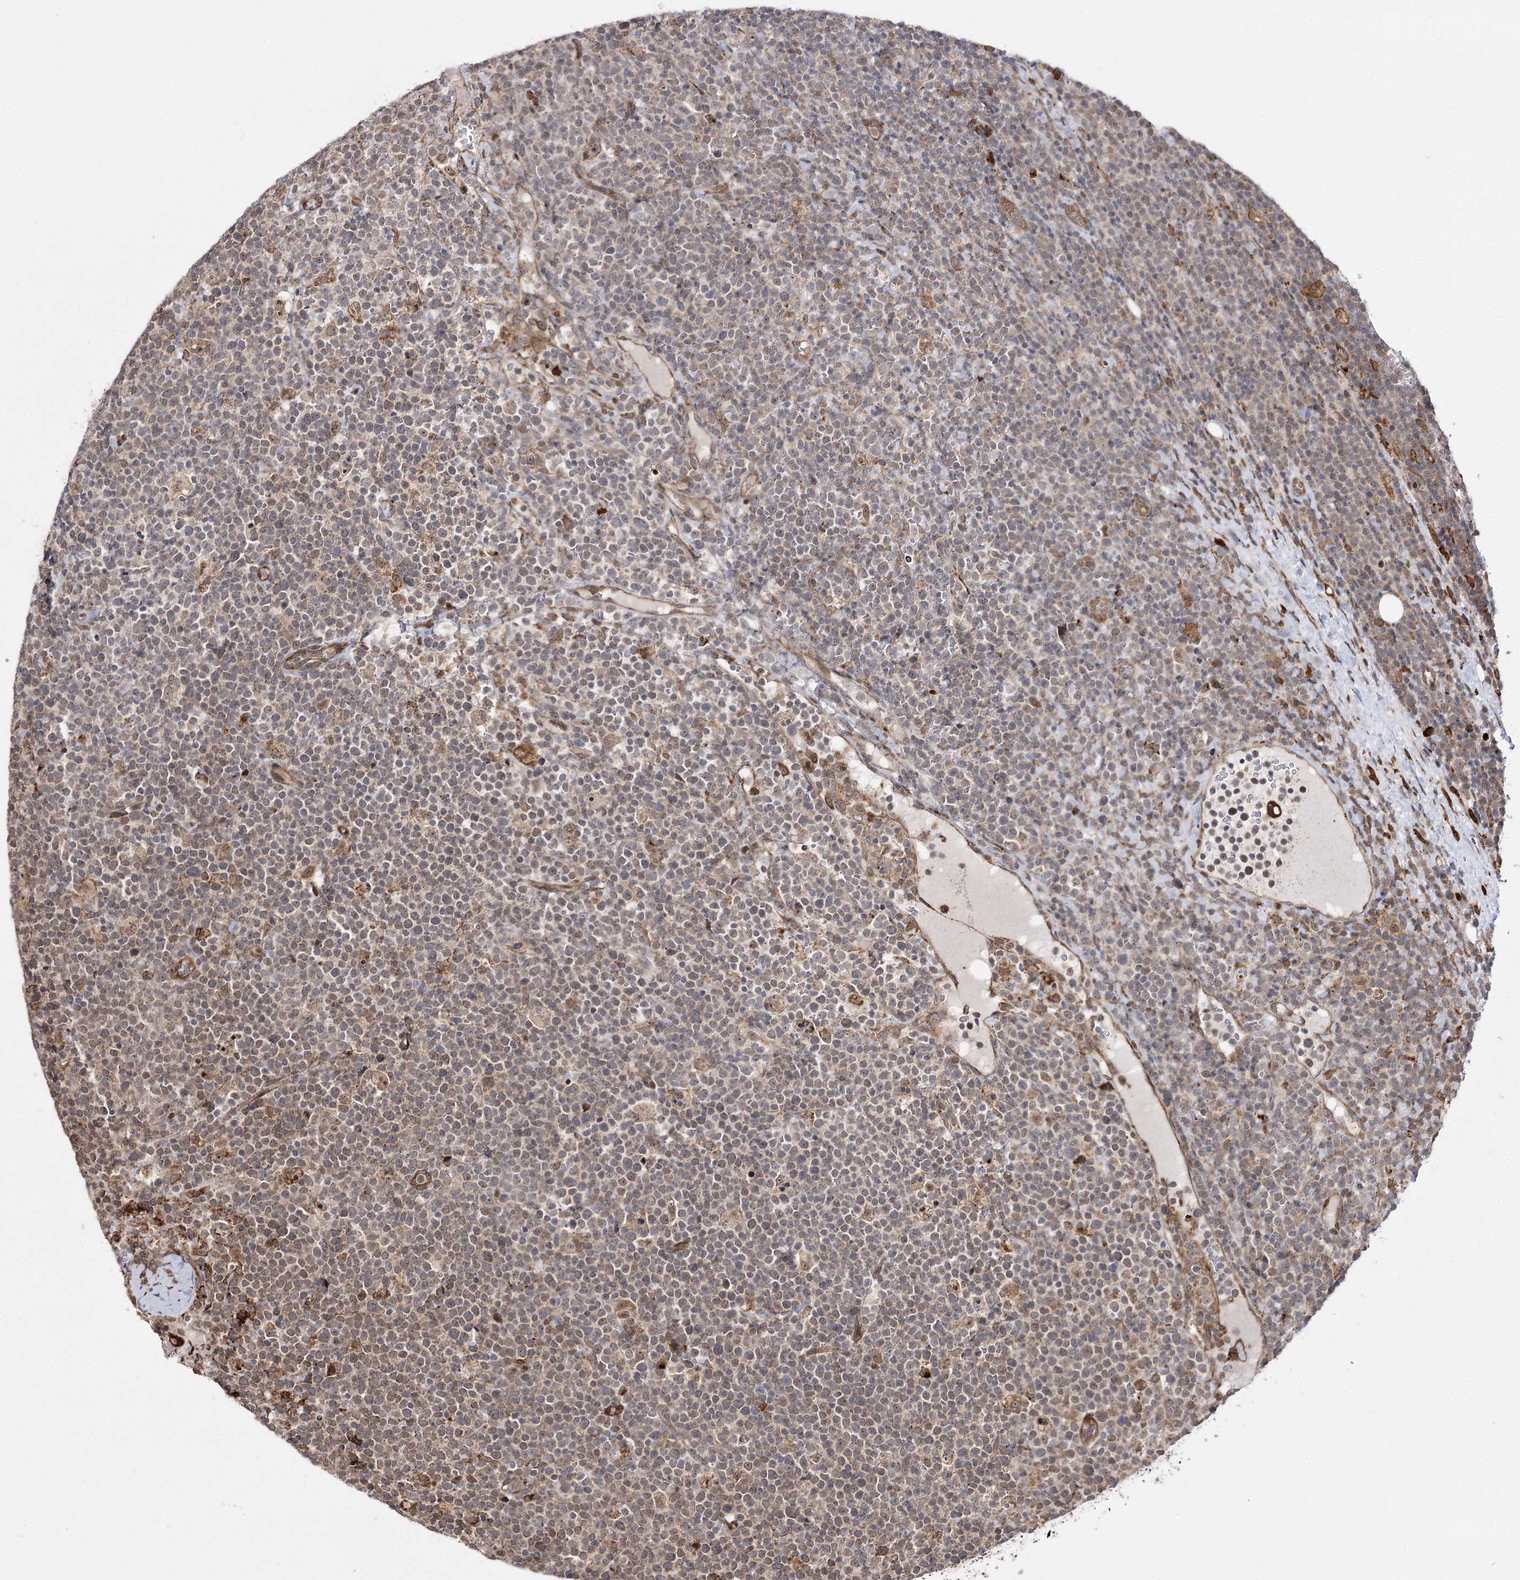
{"staining": {"intensity": "weak", "quantity": "25%-75%", "location": "cytoplasmic/membranous"}, "tissue": "lymphoma", "cell_type": "Tumor cells", "image_type": "cancer", "snomed": [{"axis": "morphology", "description": "Malignant lymphoma, non-Hodgkin's type, High grade"}, {"axis": "topography", "description": "Lymph node"}], "caption": "Weak cytoplasmic/membranous protein staining is seen in about 25%-75% of tumor cells in high-grade malignant lymphoma, non-Hodgkin's type.", "gene": "FANCL", "patient": {"sex": "male", "age": 61}}